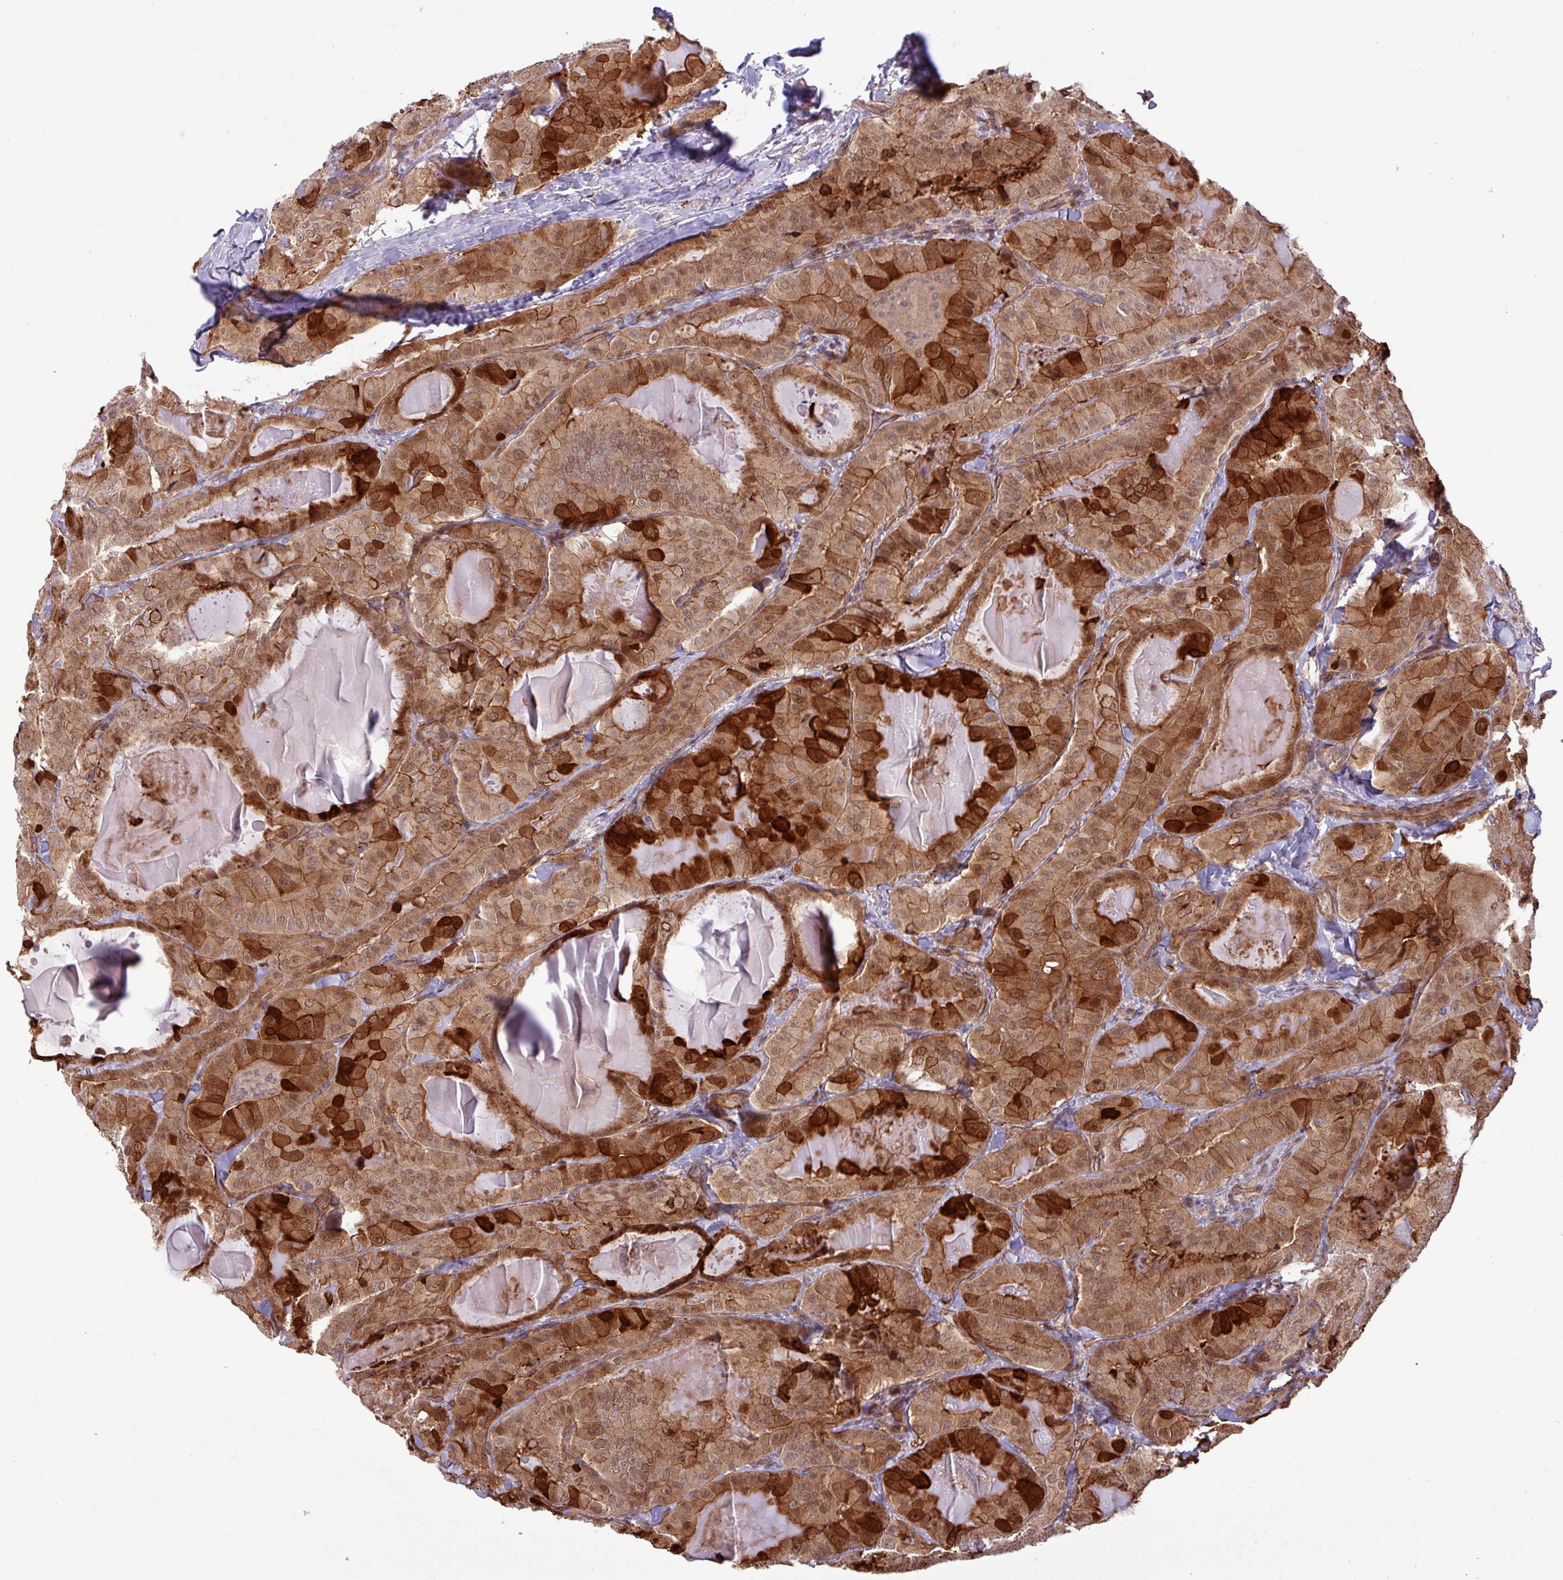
{"staining": {"intensity": "strong", "quantity": ">75%", "location": "cytoplasmic/membranous,nuclear"}, "tissue": "thyroid cancer", "cell_type": "Tumor cells", "image_type": "cancer", "snomed": [{"axis": "morphology", "description": "Papillary adenocarcinoma, NOS"}, {"axis": "topography", "description": "Thyroid gland"}], "caption": "Protein expression analysis of human thyroid cancer (papillary adenocarcinoma) reveals strong cytoplasmic/membranous and nuclear expression in approximately >75% of tumor cells.", "gene": "CNTRL", "patient": {"sex": "female", "age": 68}}